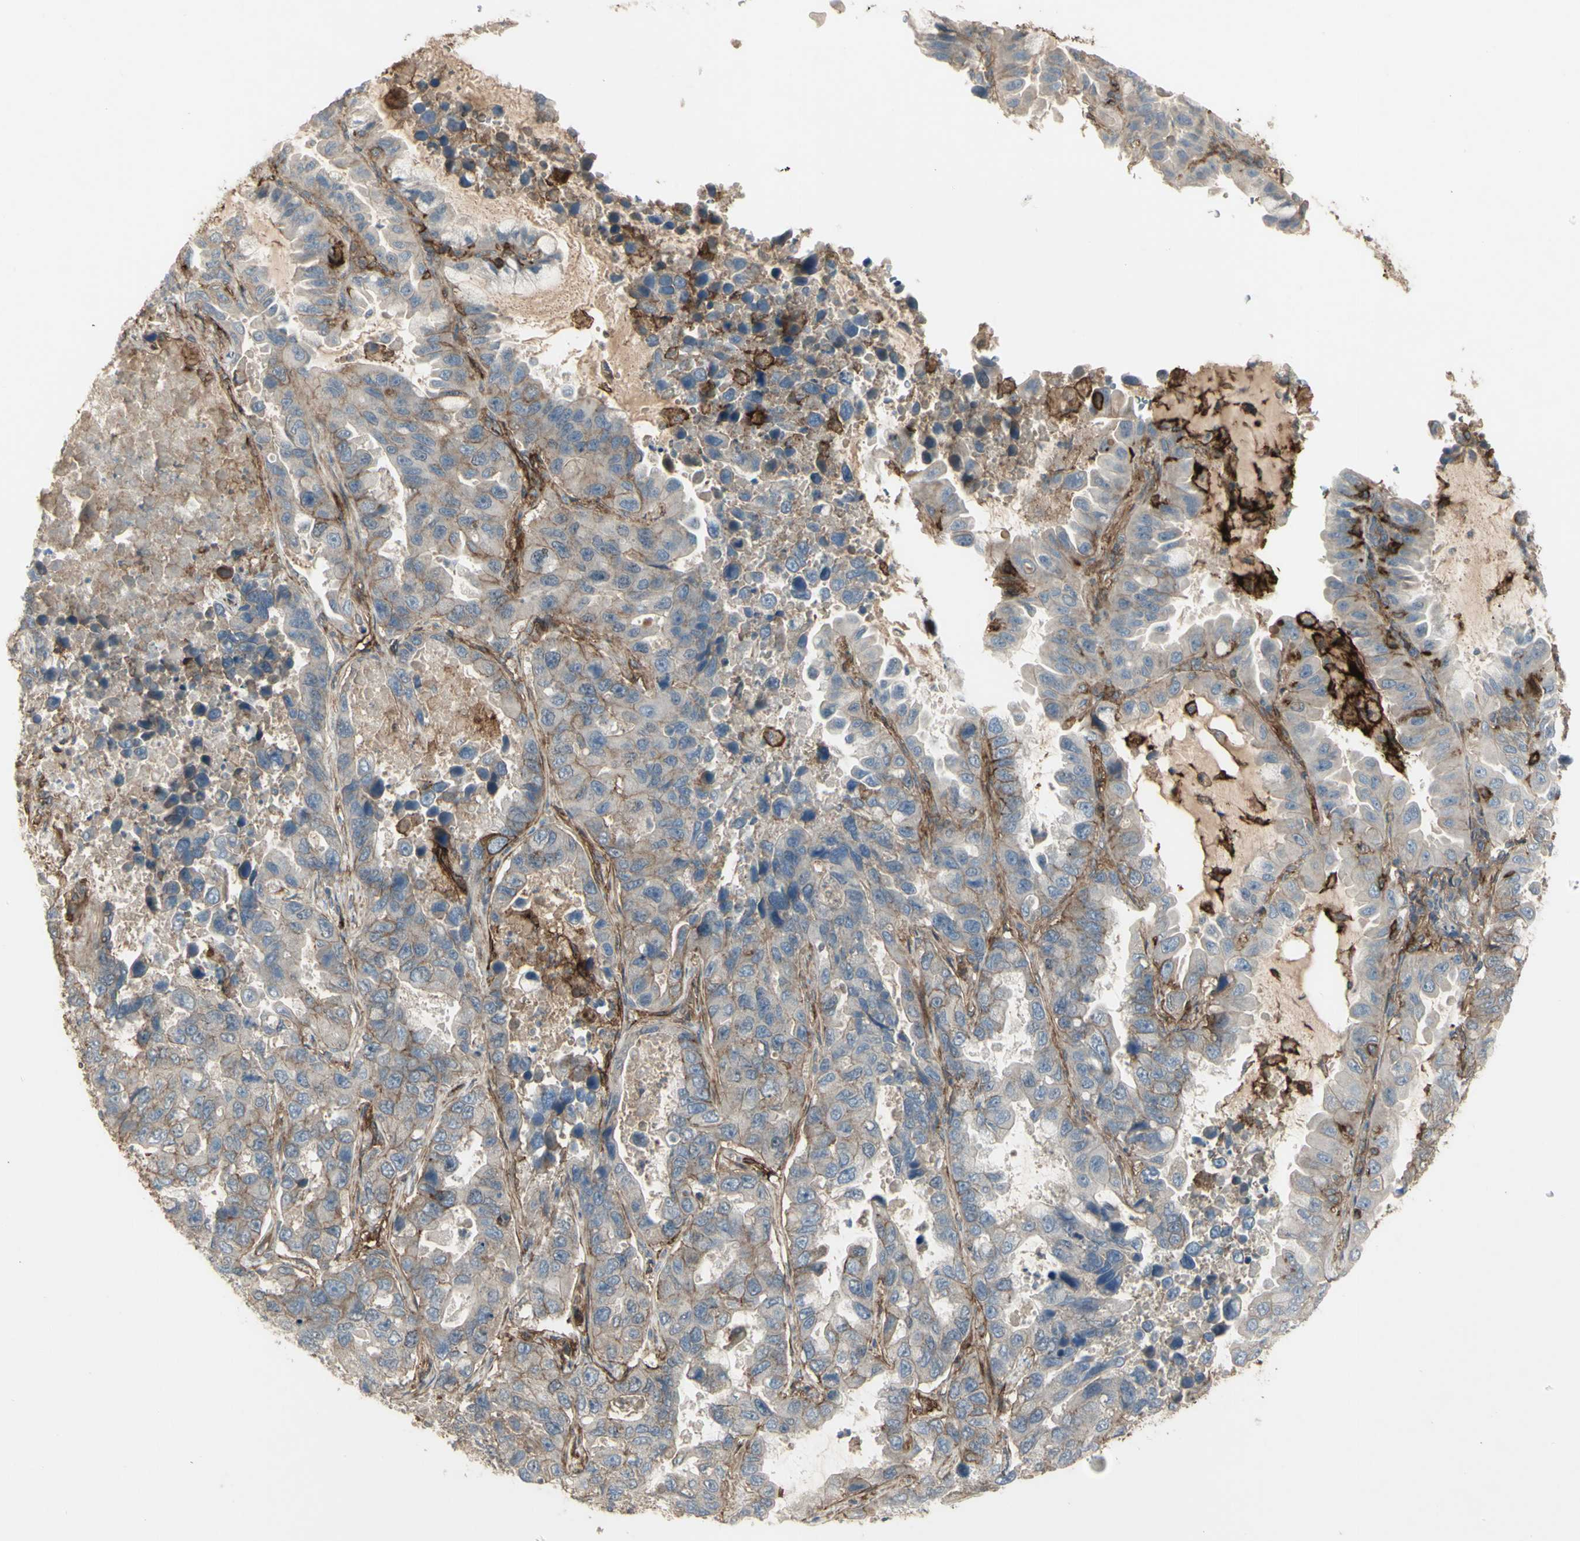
{"staining": {"intensity": "weak", "quantity": "25%-75%", "location": "cytoplasmic/membranous"}, "tissue": "lung cancer", "cell_type": "Tumor cells", "image_type": "cancer", "snomed": [{"axis": "morphology", "description": "Adenocarcinoma, NOS"}, {"axis": "topography", "description": "Lung"}], "caption": "This micrograph shows lung cancer stained with IHC to label a protein in brown. The cytoplasmic/membranous of tumor cells show weak positivity for the protein. Nuclei are counter-stained blue.", "gene": "CD276", "patient": {"sex": "male", "age": 64}}